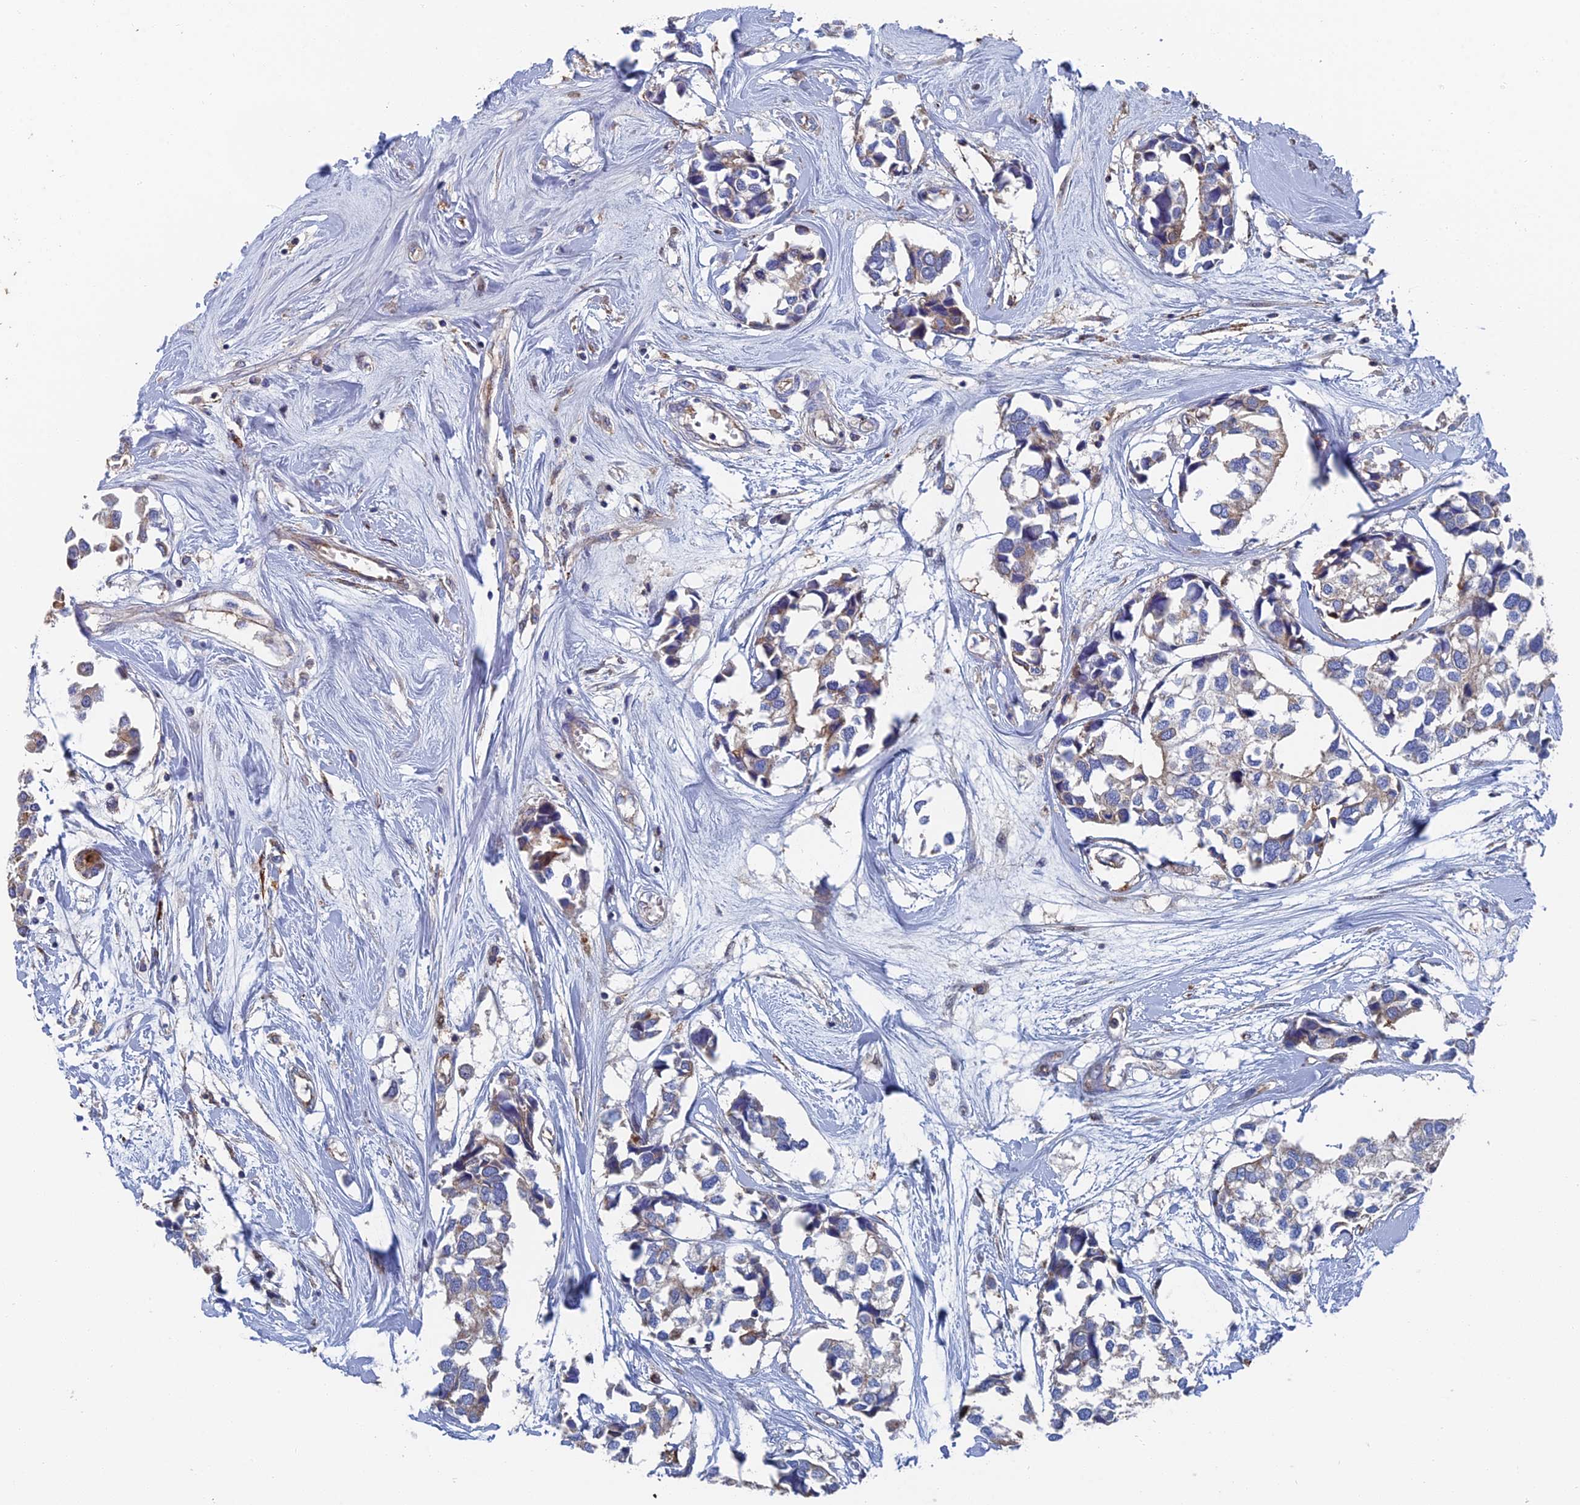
{"staining": {"intensity": "weak", "quantity": "25%-75%", "location": "cytoplasmic/membranous"}, "tissue": "breast cancer", "cell_type": "Tumor cells", "image_type": "cancer", "snomed": [{"axis": "morphology", "description": "Duct carcinoma"}, {"axis": "topography", "description": "Breast"}], "caption": "High-power microscopy captured an immunohistochemistry (IHC) micrograph of breast infiltrating ductal carcinoma, revealing weak cytoplasmic/membranous staining in approximately 25%-75% of tumor cells.", "gene": "SNX11", "patient": {"sex": "female", "age": 83}}